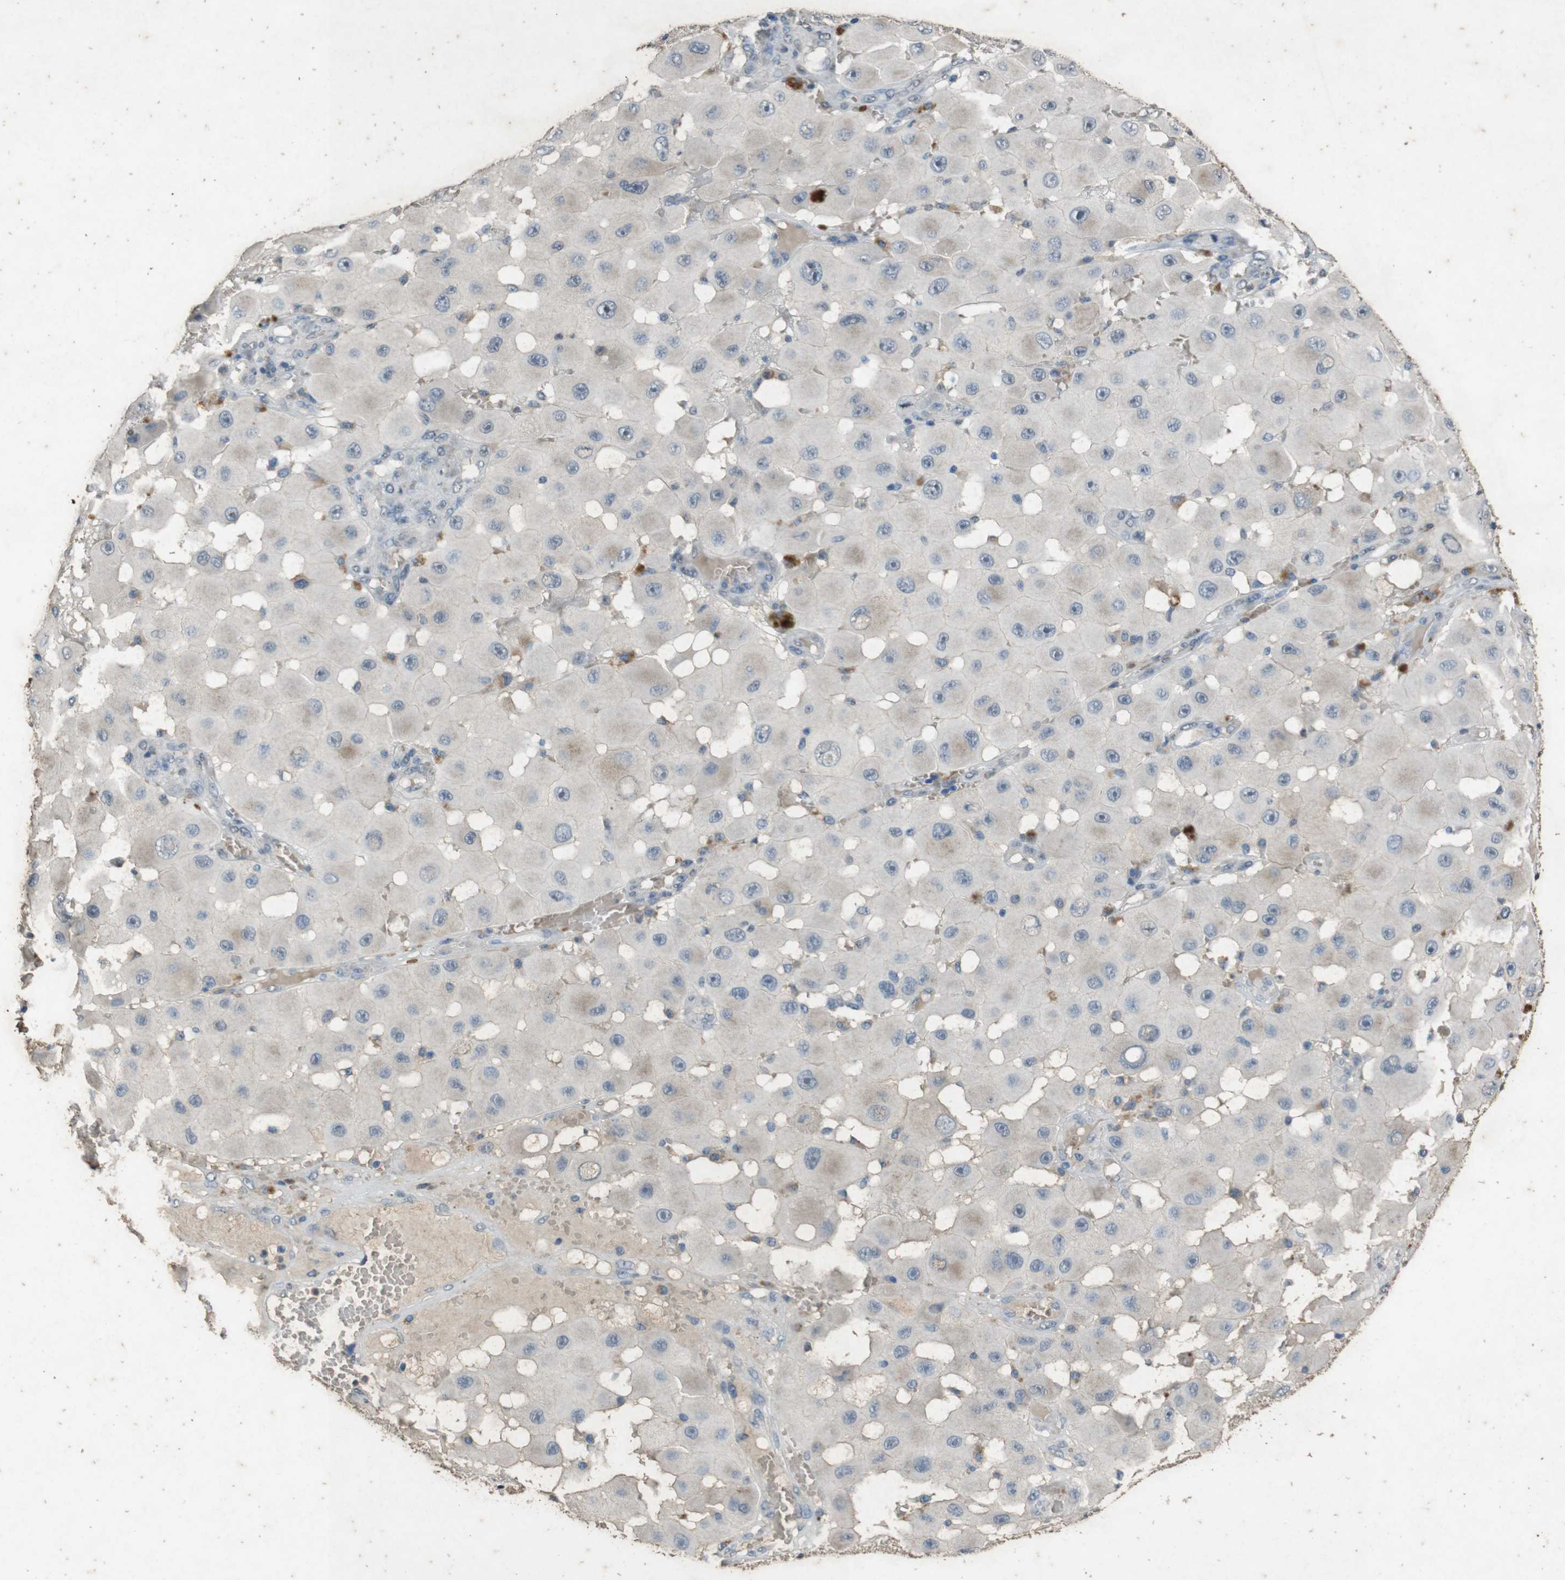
{"staining": {"intensity": "negative", "quantity": "none", "location": "none"}, "tissue": "melanoma", "cell_type": "Tumor cells", "image_type": "cancer", "snomed": [{"axis": "morphology", "description": "Malignant melanoma, NOS"}, {"axis": "topography", "description": "Skin"}], "caption": "Protein analysis of malignant melanoma exhibits no significant staining in tumor cells.", "gene": "STBD1", "patient": {"sex": "female", "age": 81}}